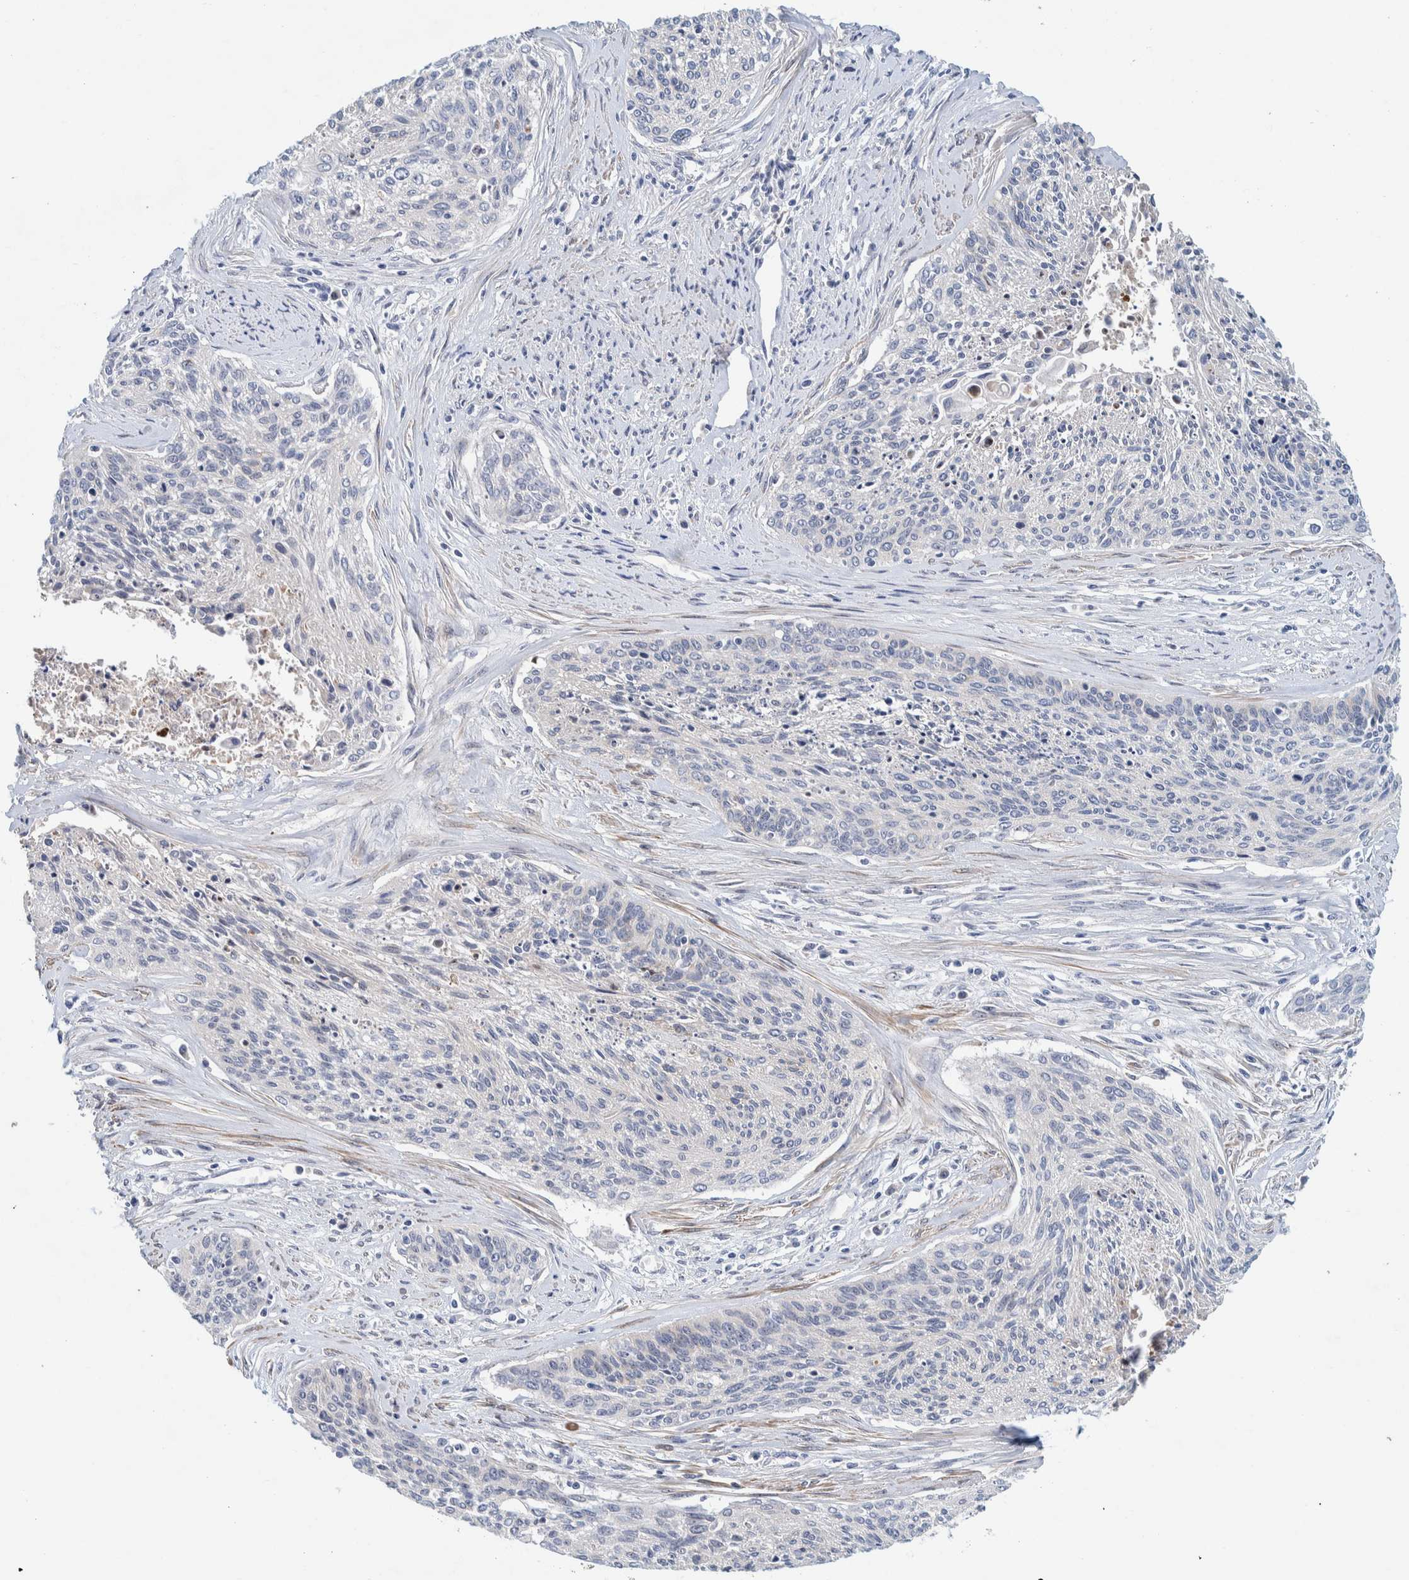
{"staining": {"intensity": "weak", "quantity": "<25%", "location": "cytoplasmic/membranous"}, "tissue": "cervical cancer", "cell_type": "Tumor cells", "image_type": "cancer", "snomed": [{"axis": "morphology", "description": "Squamous cell carcinoma, NOS"}, {"axis": "topography", "description": "Cervix"}], "caption": "Immunohistochemistry image of cervical cancer (squamous cell carcinoma) stained for a protein (brown), which exhibits no positivity in tumor cells.", "gene": "NOL11", "patient": {"sex": "female", "age": 55}}